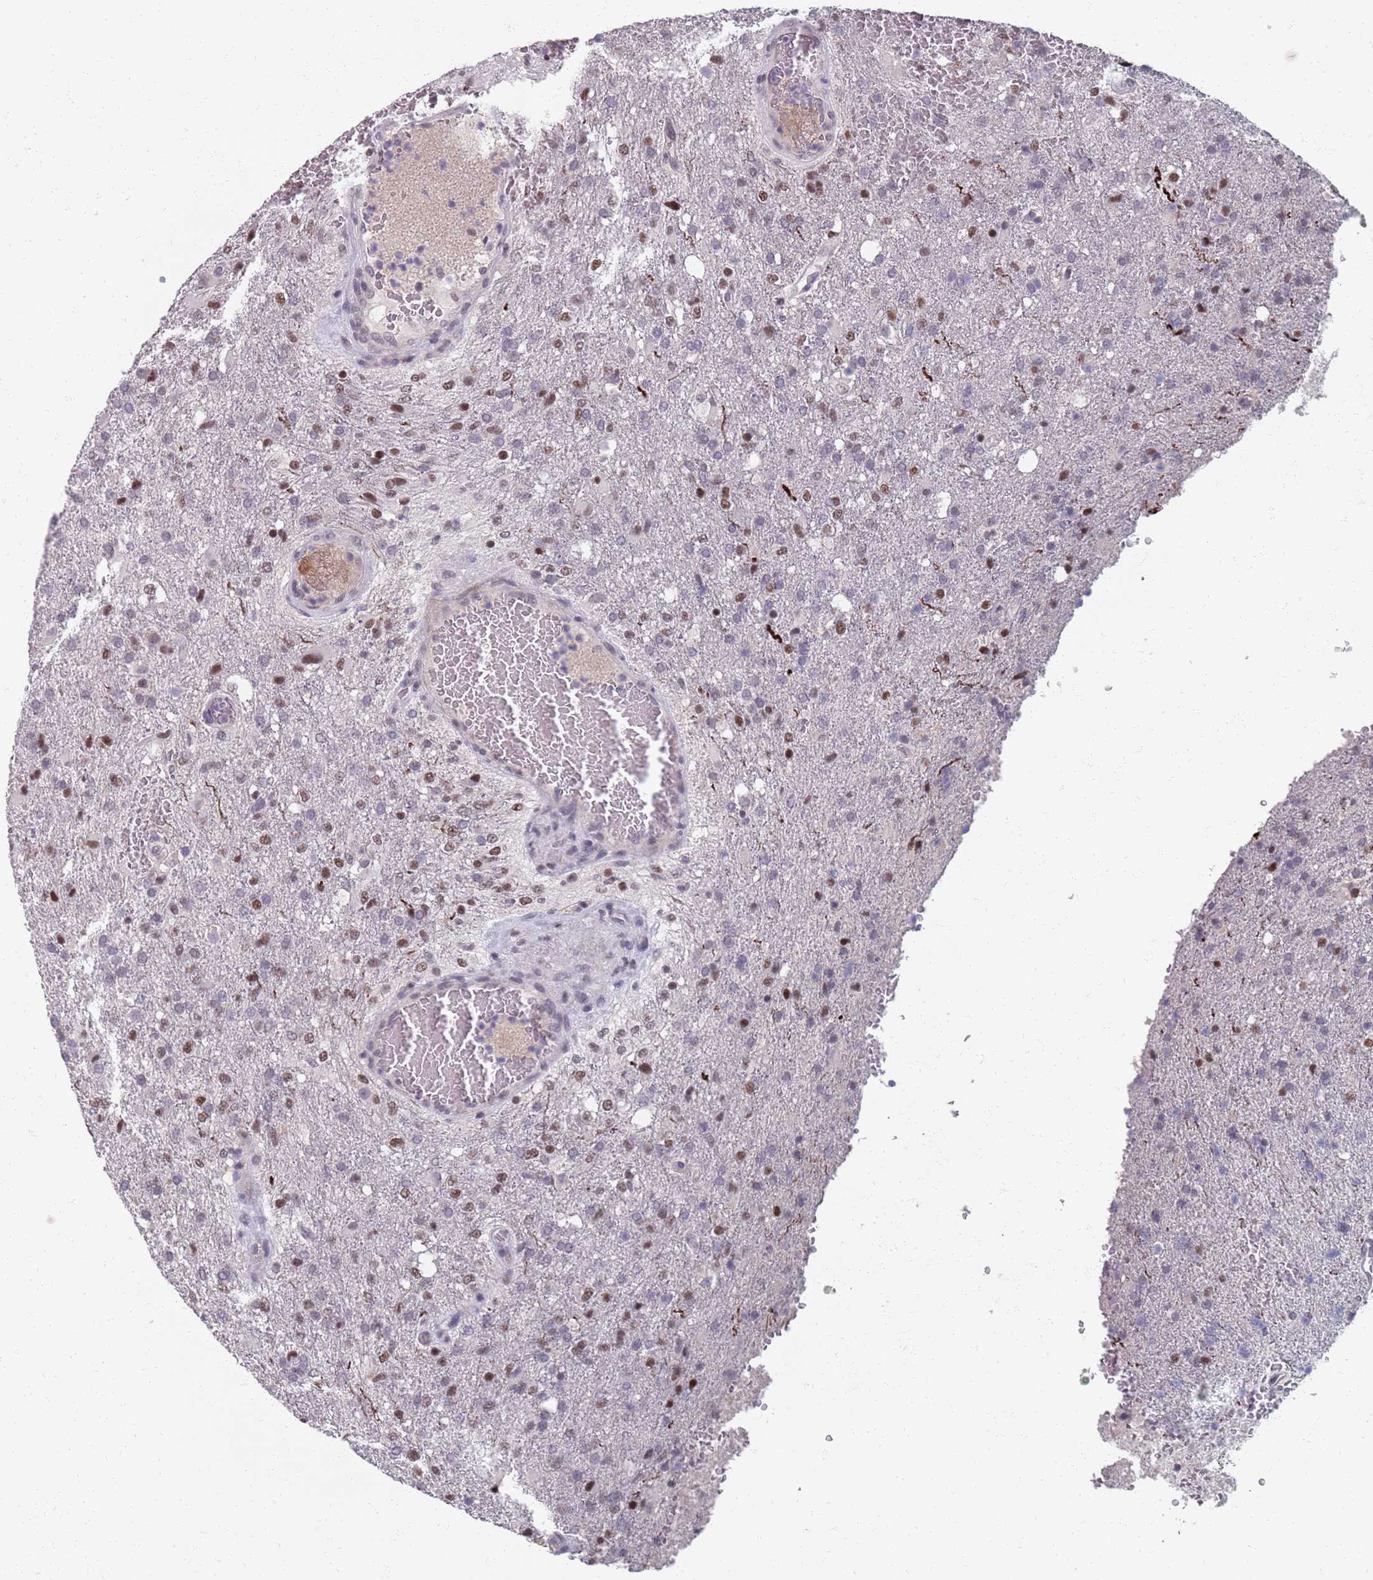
{"staining": {"intensity": "moderate", "quantity": "<25%", "location": "nuclear"}, "tissue": "glioma", "cell_type": "Tumor cells", "image_type": "cancer", "snomed": [{"axis": "morphology", "description": "Glioma, malignant, High grade"}, {"axis": "topography", "description": "Brain"}], "caption": "Protein expression analysis of human glioma reveals moderate nuclear positivity in approximately <25% of tumor cells.", "gene": "SAMD1", "patient": {"sex": "female", "age": 74}}